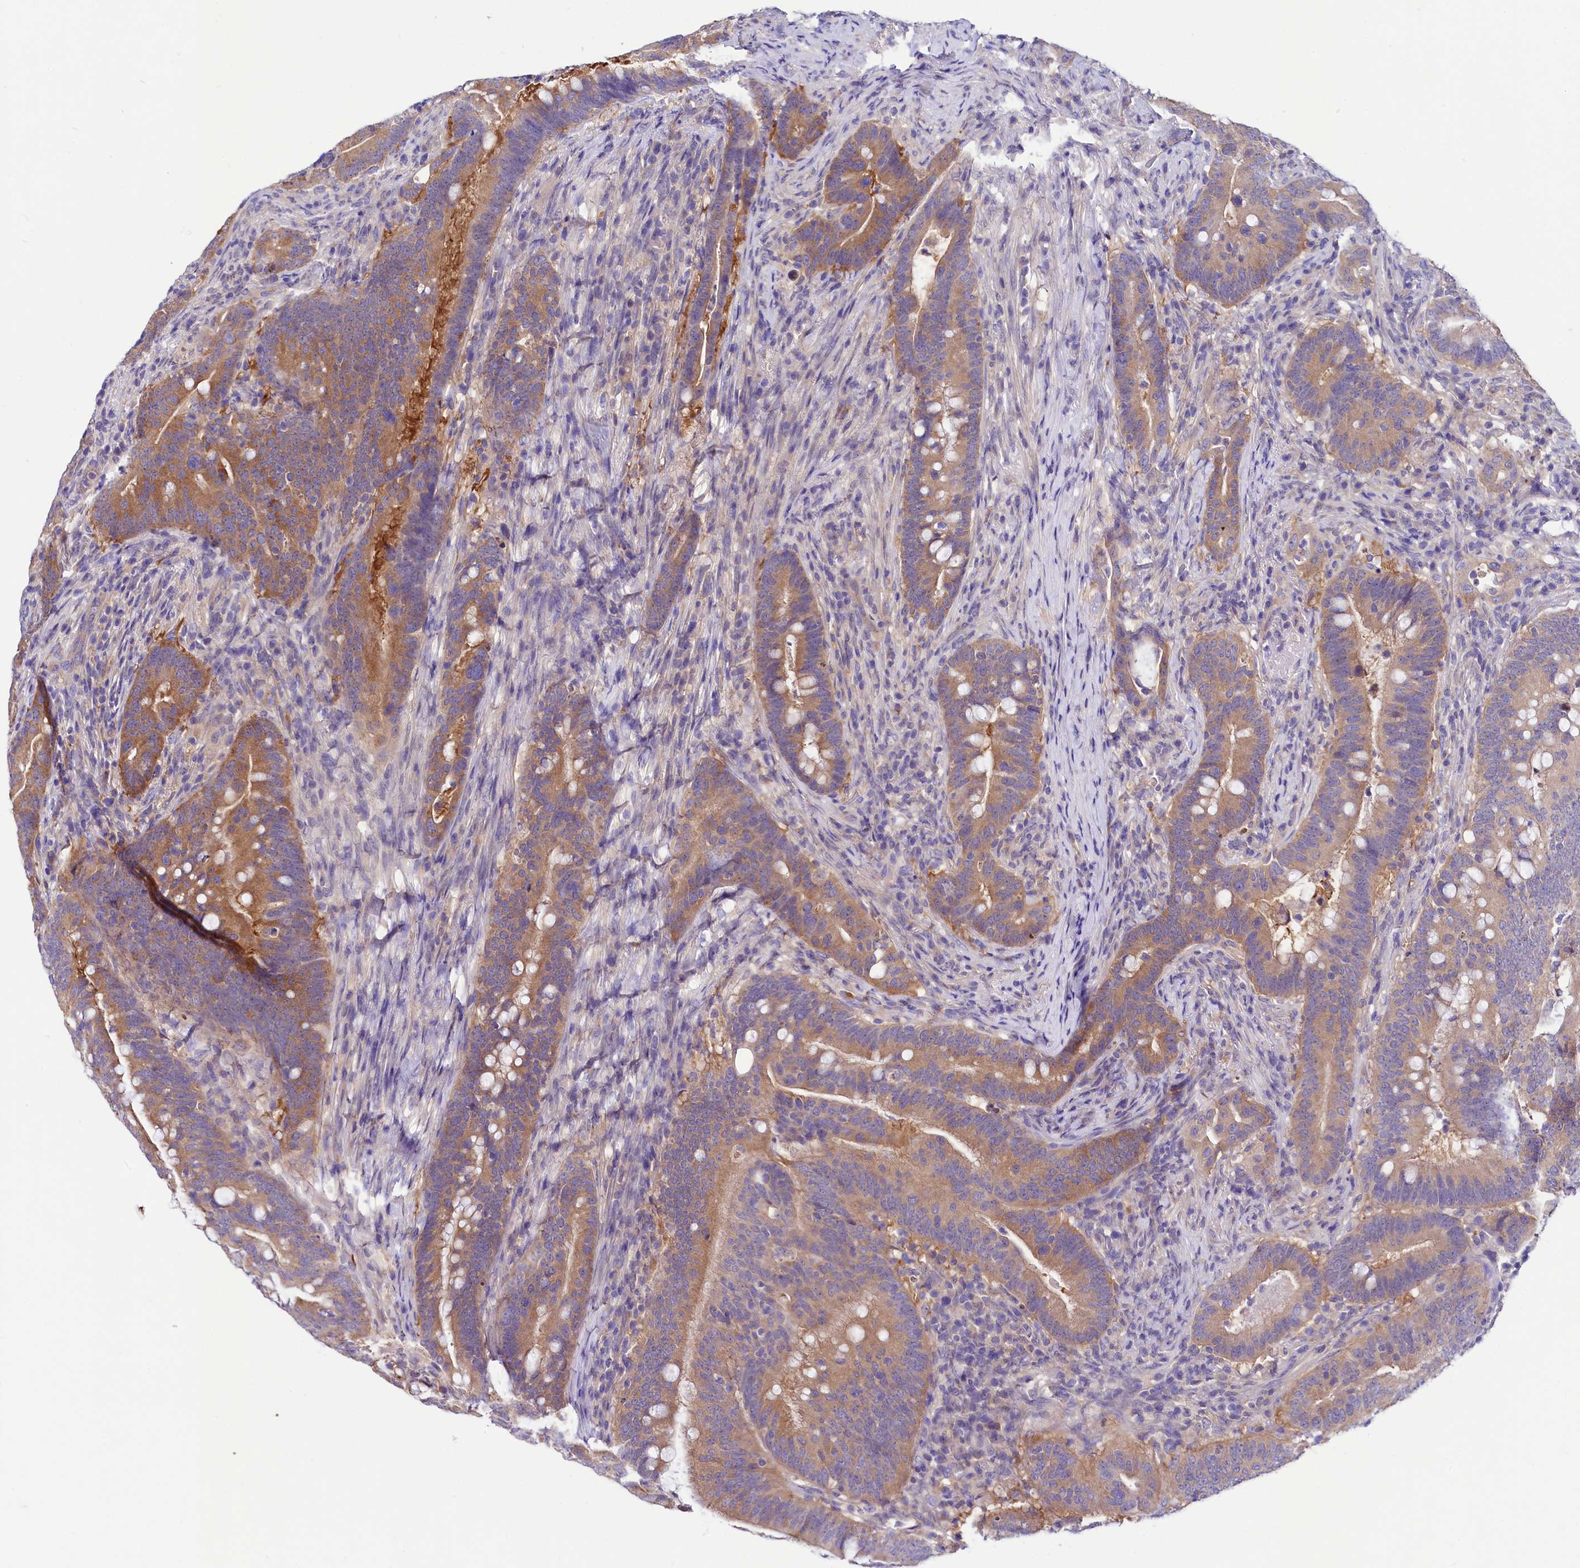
{"staining": {"intensity": "moderate", "quantity": ">75%", "location": "cytoplasmic/membranous"}, "tissue": "colorectal cancer", "cell_type": "Tumor cells", "image_type": "cancer", "snomed": [{"axis": "morphology", "description": "Adenocarcinoma, NOS"}, {"axis": "topography", "description": "Colon"}], "caption": "High-magnification brightfield microscopy of adenocarcinoma (colorectal) stained with DAB (3,3'-diaminobenzidine) (brown) and counterstained with hematoxylin (blue). tumor cells exhibit moderate cytoplasmic/membranous positivity is identified in about>75% of cells.", "gene": "ABHD5", "patient": {"sex": "female", "age": 66}}